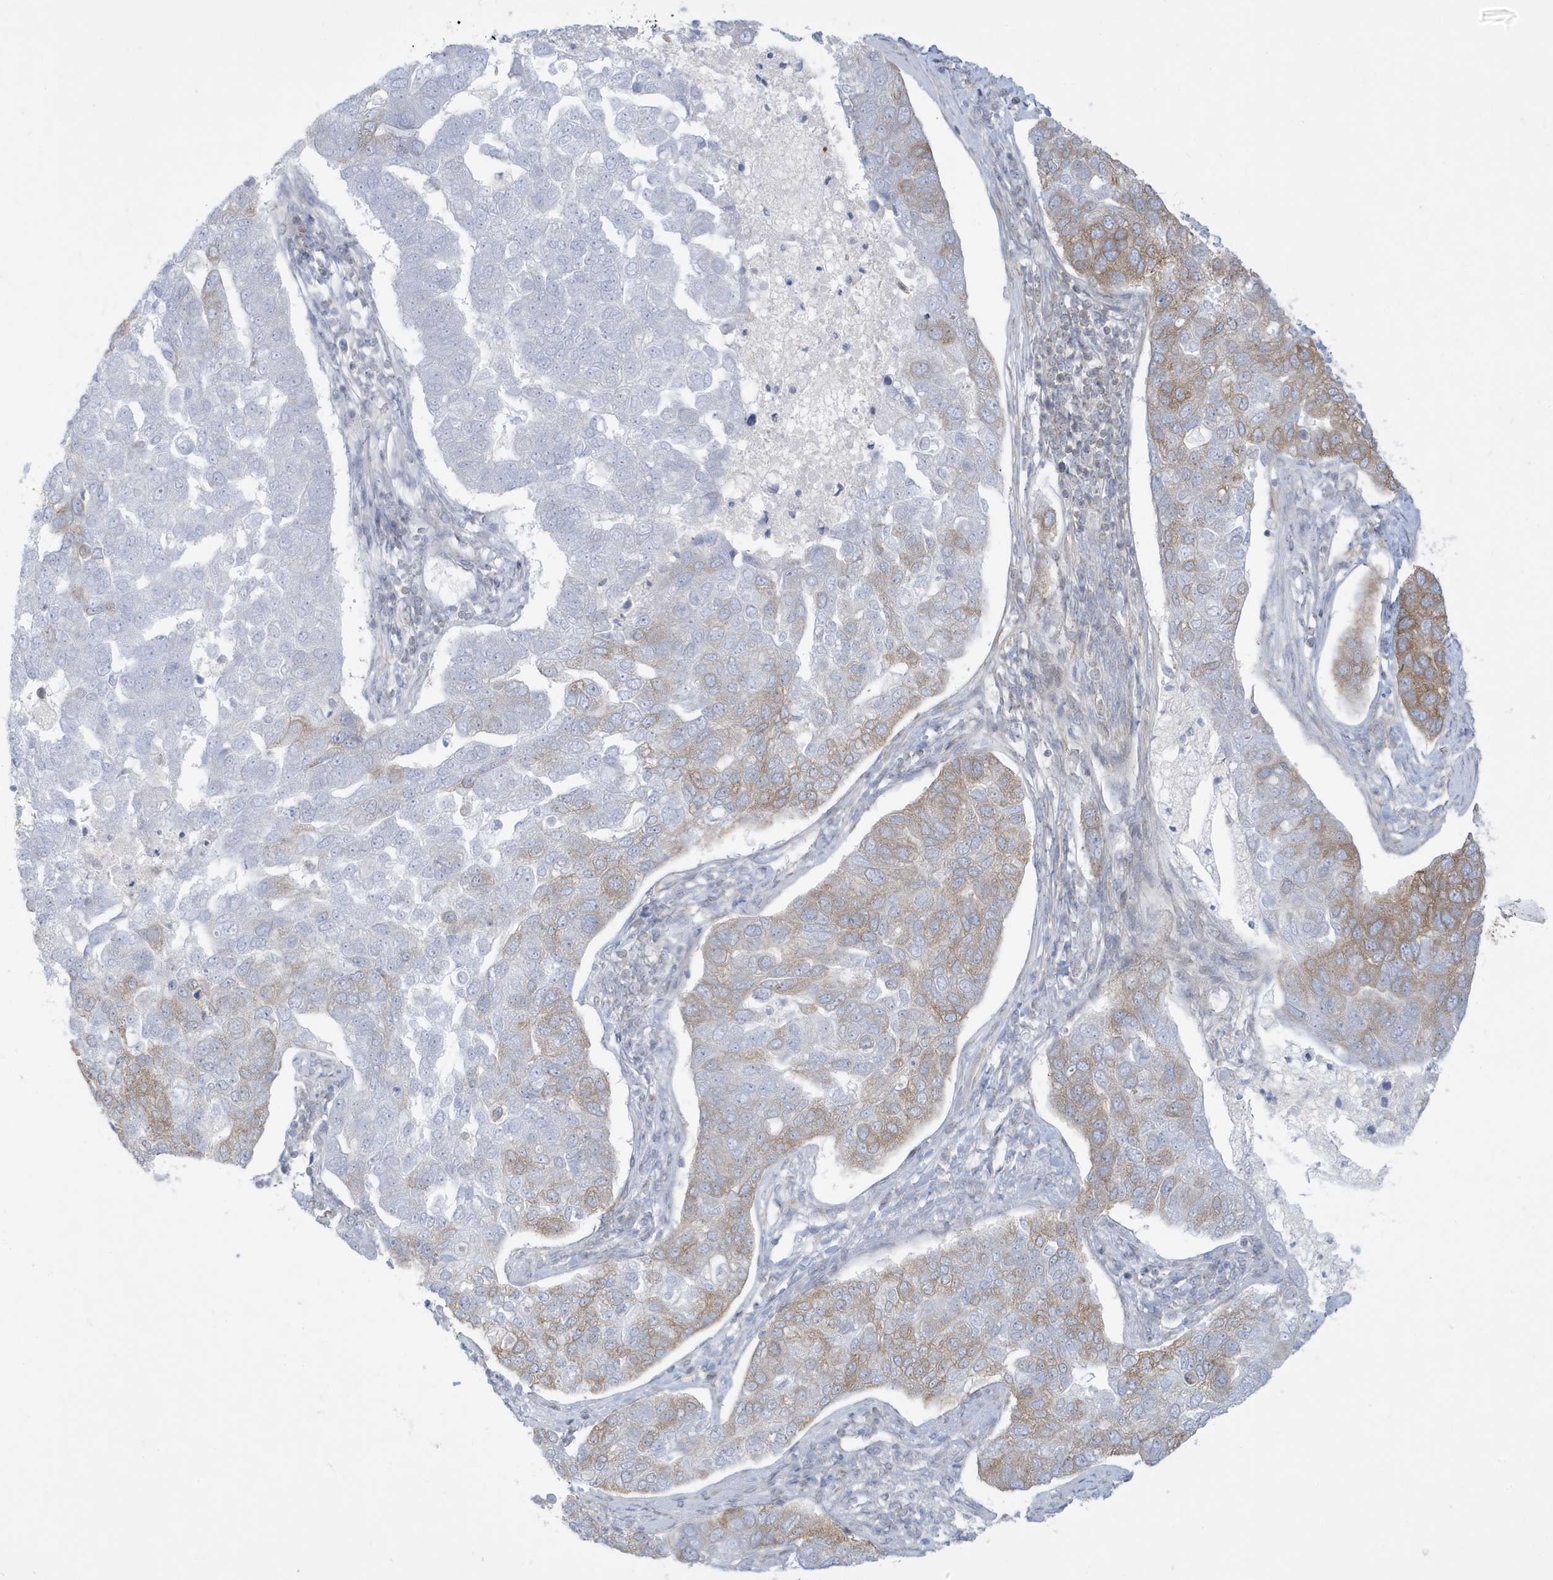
{"staining": {"intensity": "weak", "quantity": "25%-75%", "location": "cytoplasmic/membranous"}, "tissue": "pancreatic cancer", "cell_type": "Tumor cells", "image_type": "cancer", "snomed": [{"axis": "morphology", "description": "Adenocarcinoma, NOS"}, {"axis": "topography", "description": "Pancreas"}], "caption": "Immunohistochemical staining of human pancreatic cancer displays low levels of weak cytoplasmic/membranous protein positivity in about 25%-75% of tumor cells.", "gene": "SLAMF9", "patient": {"sex": "female", "age": 61}}